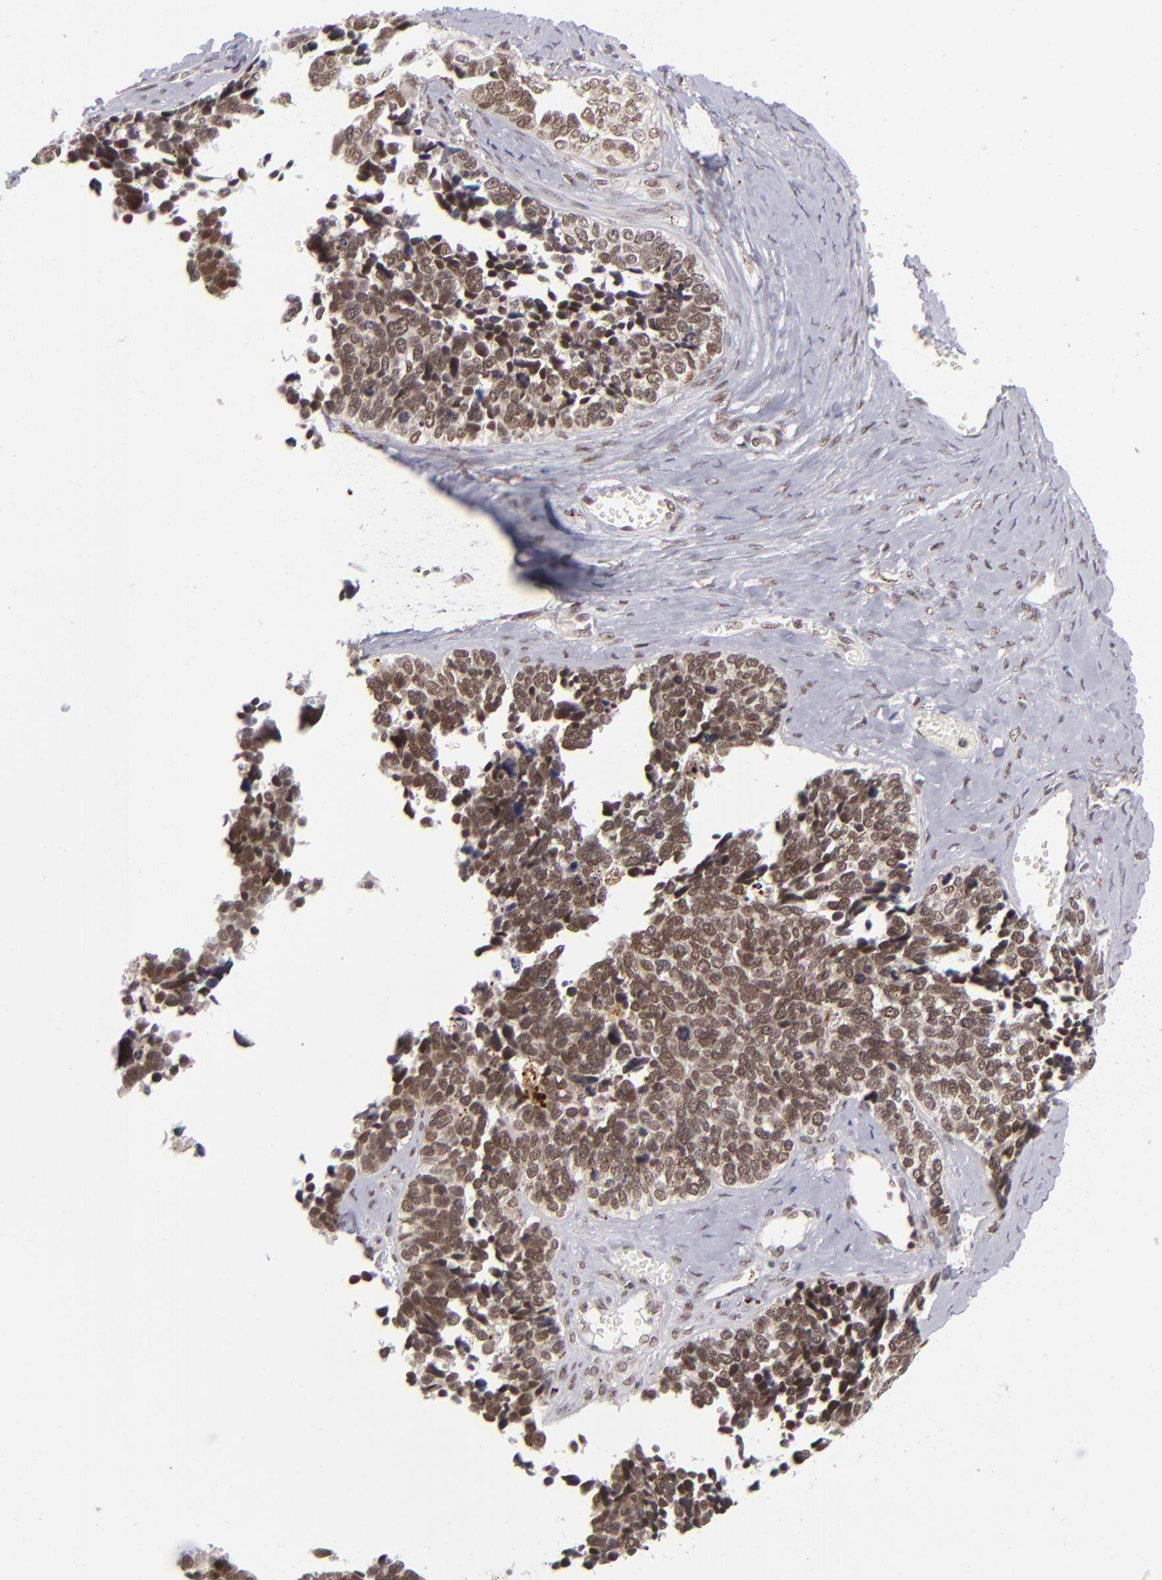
{"staining": {"intensity": "moderate", "quantity": ">75%", "location": "nuclear"}, "tissue": "ovarian cancer", "cell_type": "Tumor cells", "image_type": "cancer", "snomed": [{"axis": "morphology", "description": "Cystadenocarcinoma, serous, NOS"}, {"axis": "topography", "description": "Ovary"}], "caption": "A high-resolution photomicrograph shows immunohistochemistry staining of serous cystadenocarcinoma (ovarian), which exhibits moderate nuclear expression in approximately >75% of tumor cells.", "gene": "MLLT3", "patient": {"sex": "female", "age": 77}}